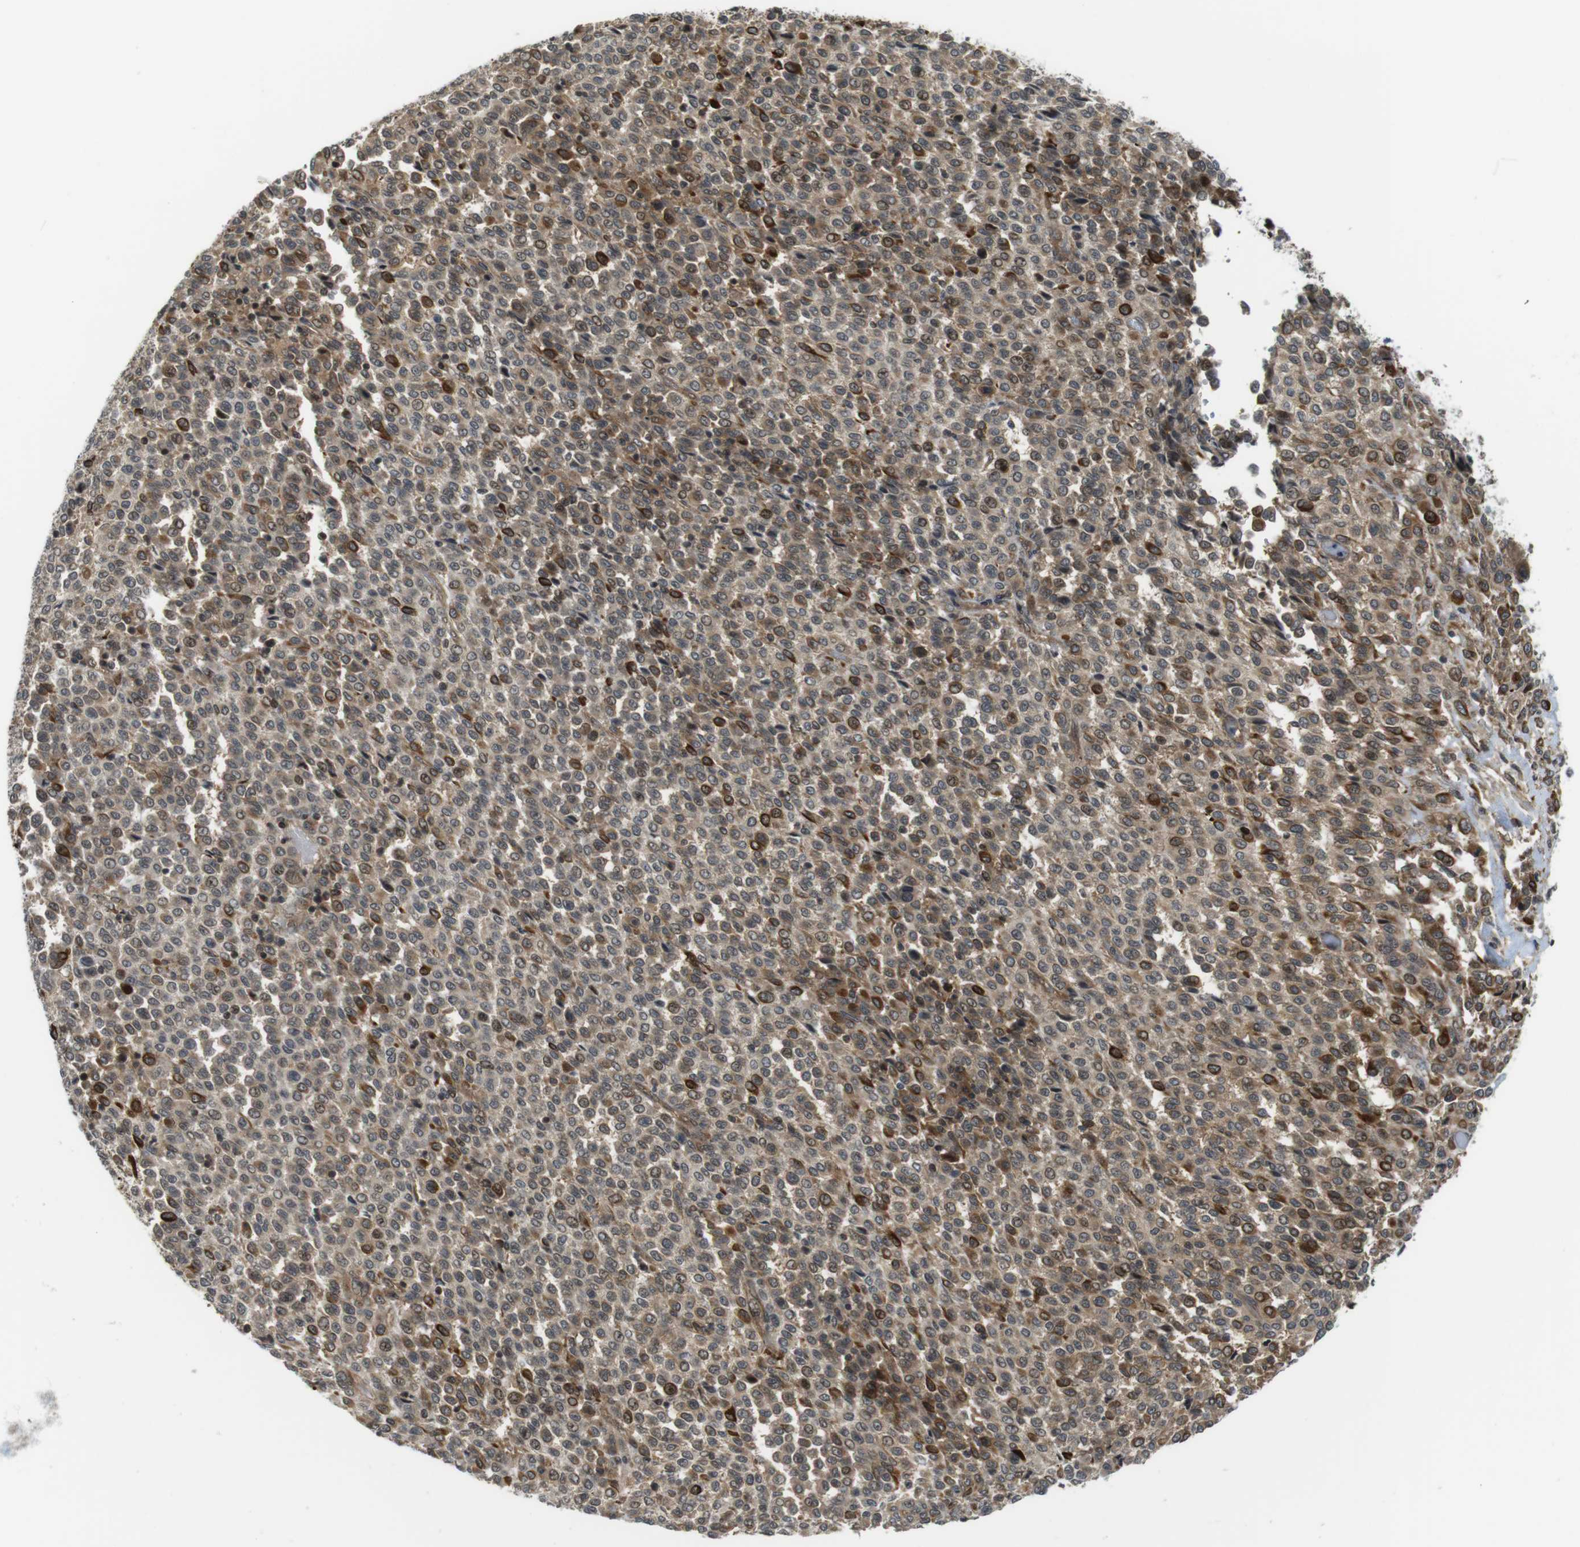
{"staining": {"intensity": "moderate", "quantity": ">75%", "location": "cytoplasmic/membranous"}, "tissue": "melanoma", "cell_type": "Tumor cells", "image_type": "cancer", "snomed": [{"axis": "morphology", "description": "Malignant melanoma, Metastatic site"}, {"axis": "topography", "description": "Pancreas"}], "caption": "Moderate cytoplasmic/membranous positivity for a protein is appreciated in approximately >75% of tumor cells of malignant melanoma (metastatic site) using IHC.", "gene": "CC2D1A", "patient": {"sex": "female", "age": 30}}